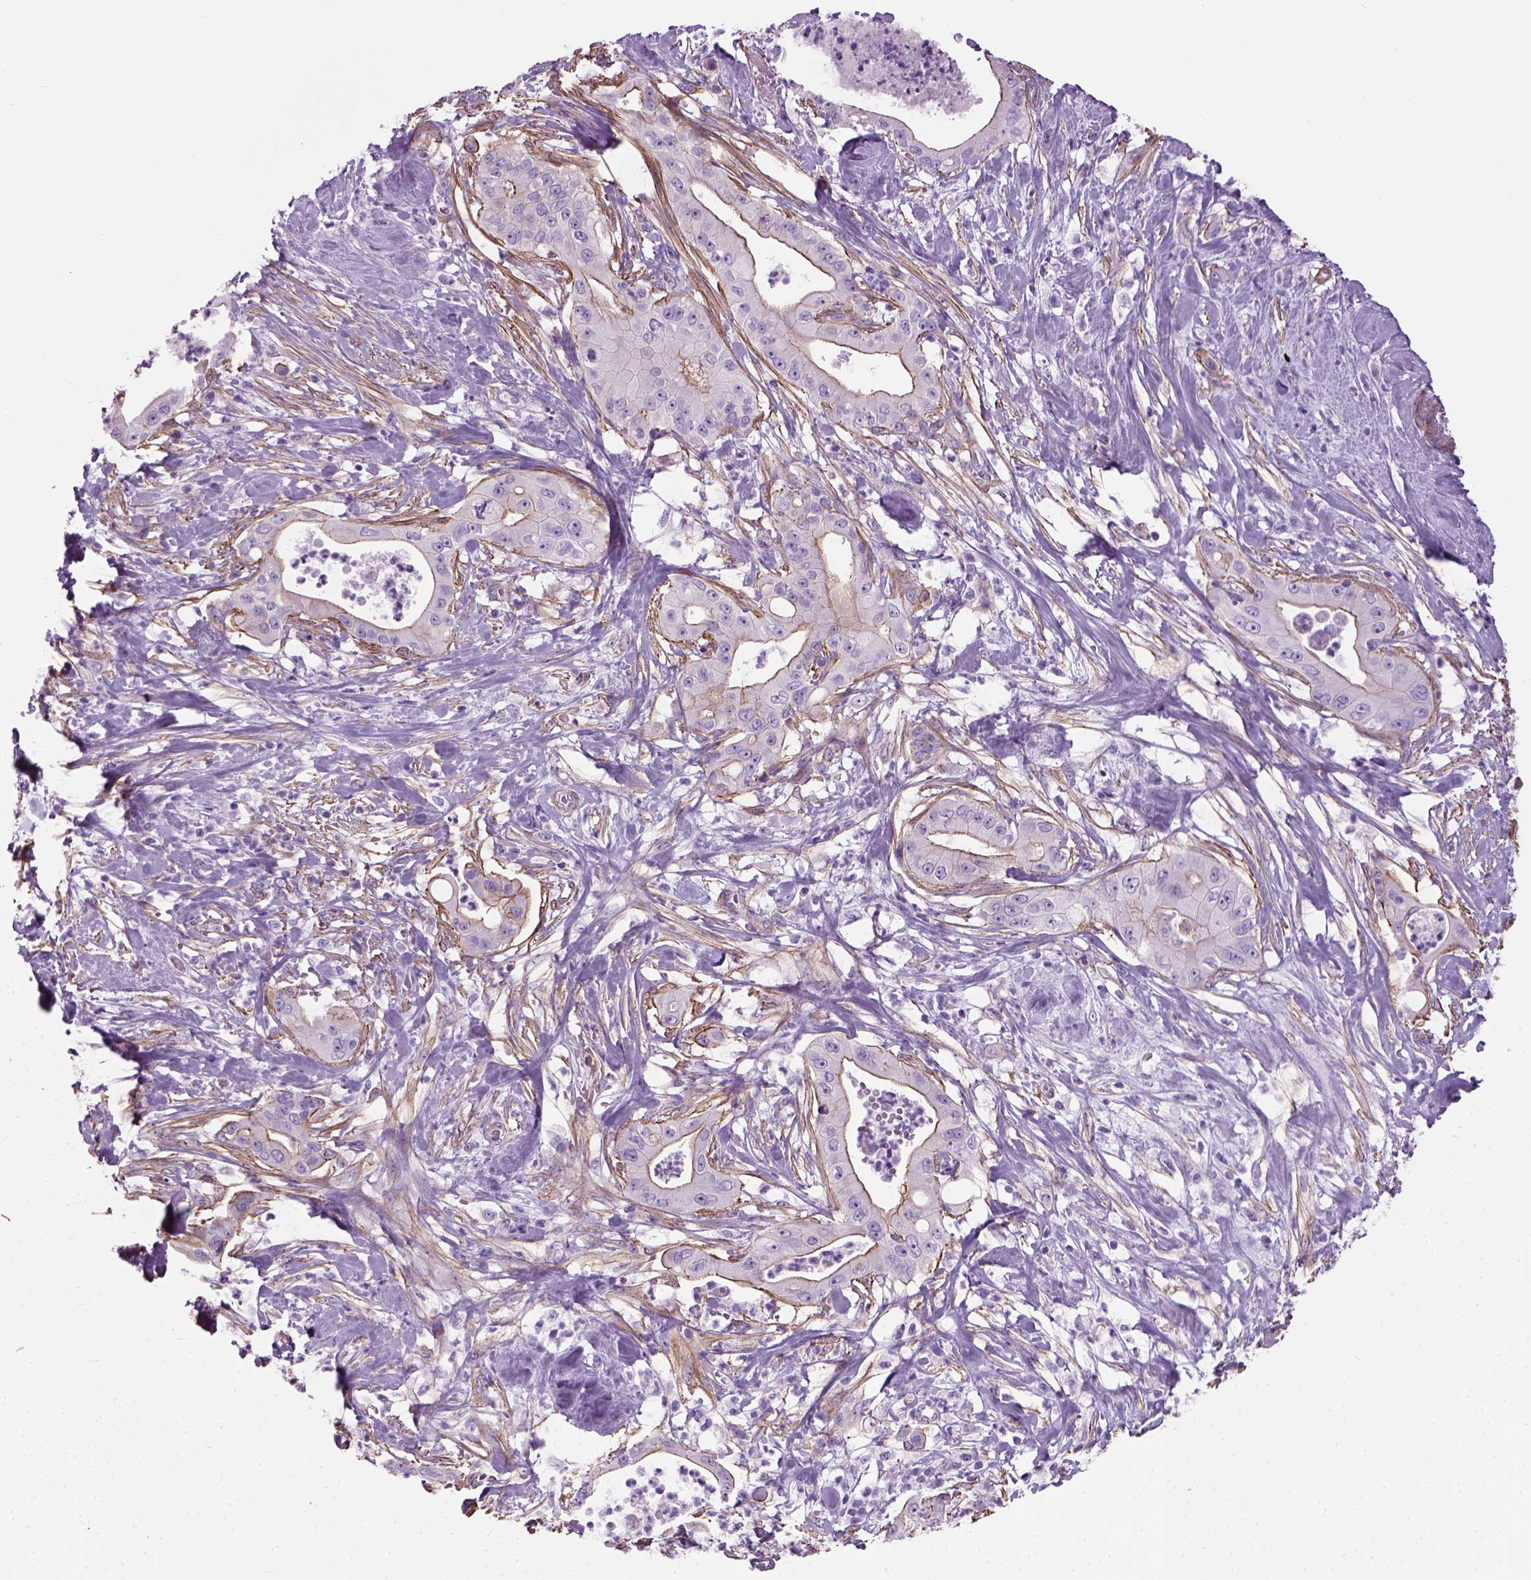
{"staining": {"intensity": "negative", "quantity": "none", "location": "none"}, "tissue": "pancreatic cancer", "cell_type": "Tumor cells", "image_type": "cancer", "snomed": [{"axis": "morphology", "description": "Adenocarcinoma, NOS"}, {"axis": "topography", "description": "Pancreas"}], "caption": "High magnification brightfield microscopy of pancreatic adenocarcinoma stained with DAB (brown) and counterstained with hematoxylin (blue): tumor cells show no significant expression.", "gene": "FAM161A", "patient": {"sex": "male", "age": 71}}